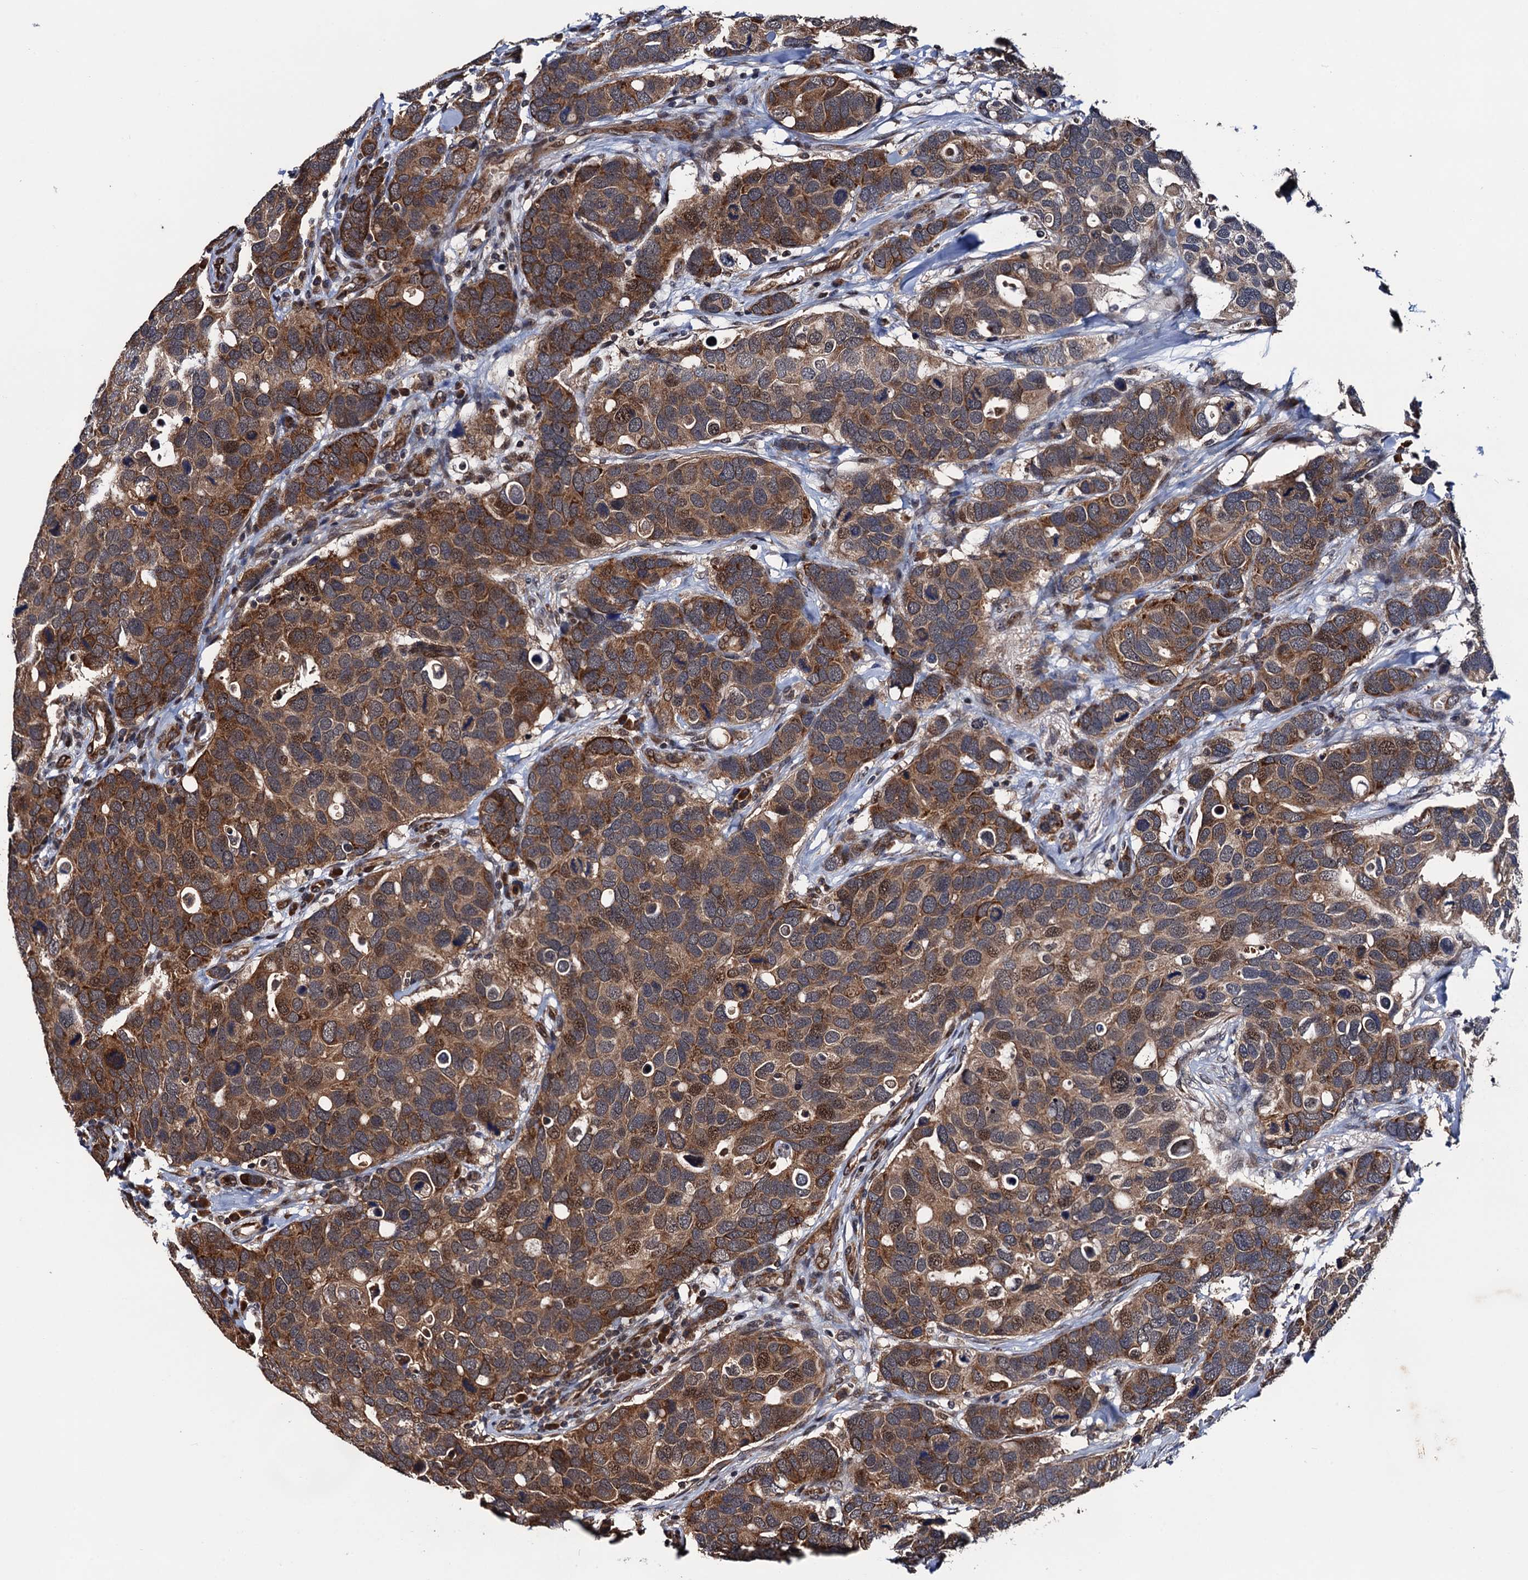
{"staining": {"intensity": "moderate", "quantity": ">75%", "location": "cytoplasmic/membranous,nuclear"}, "tissue": "breast cancer", "cell_type": "Tumor cells", "image_type": "cancer", "snomed": [{"axis": "morphology", "description": "Duct carcinoma"}, {"axis": "topography", "description": "Breast"}], "caption": "Breast cancer stained with IHC exhibits moderate cytoplasmic/membranous and nuclear staining in about >75% of tumor cells. The staining is performed using DAB brown chromogen to label protein expression. The nuclei are counter-stained blue using hematoxylin.", "gene": "NAA16", "patient": {"sex": "female", "age": 83}}